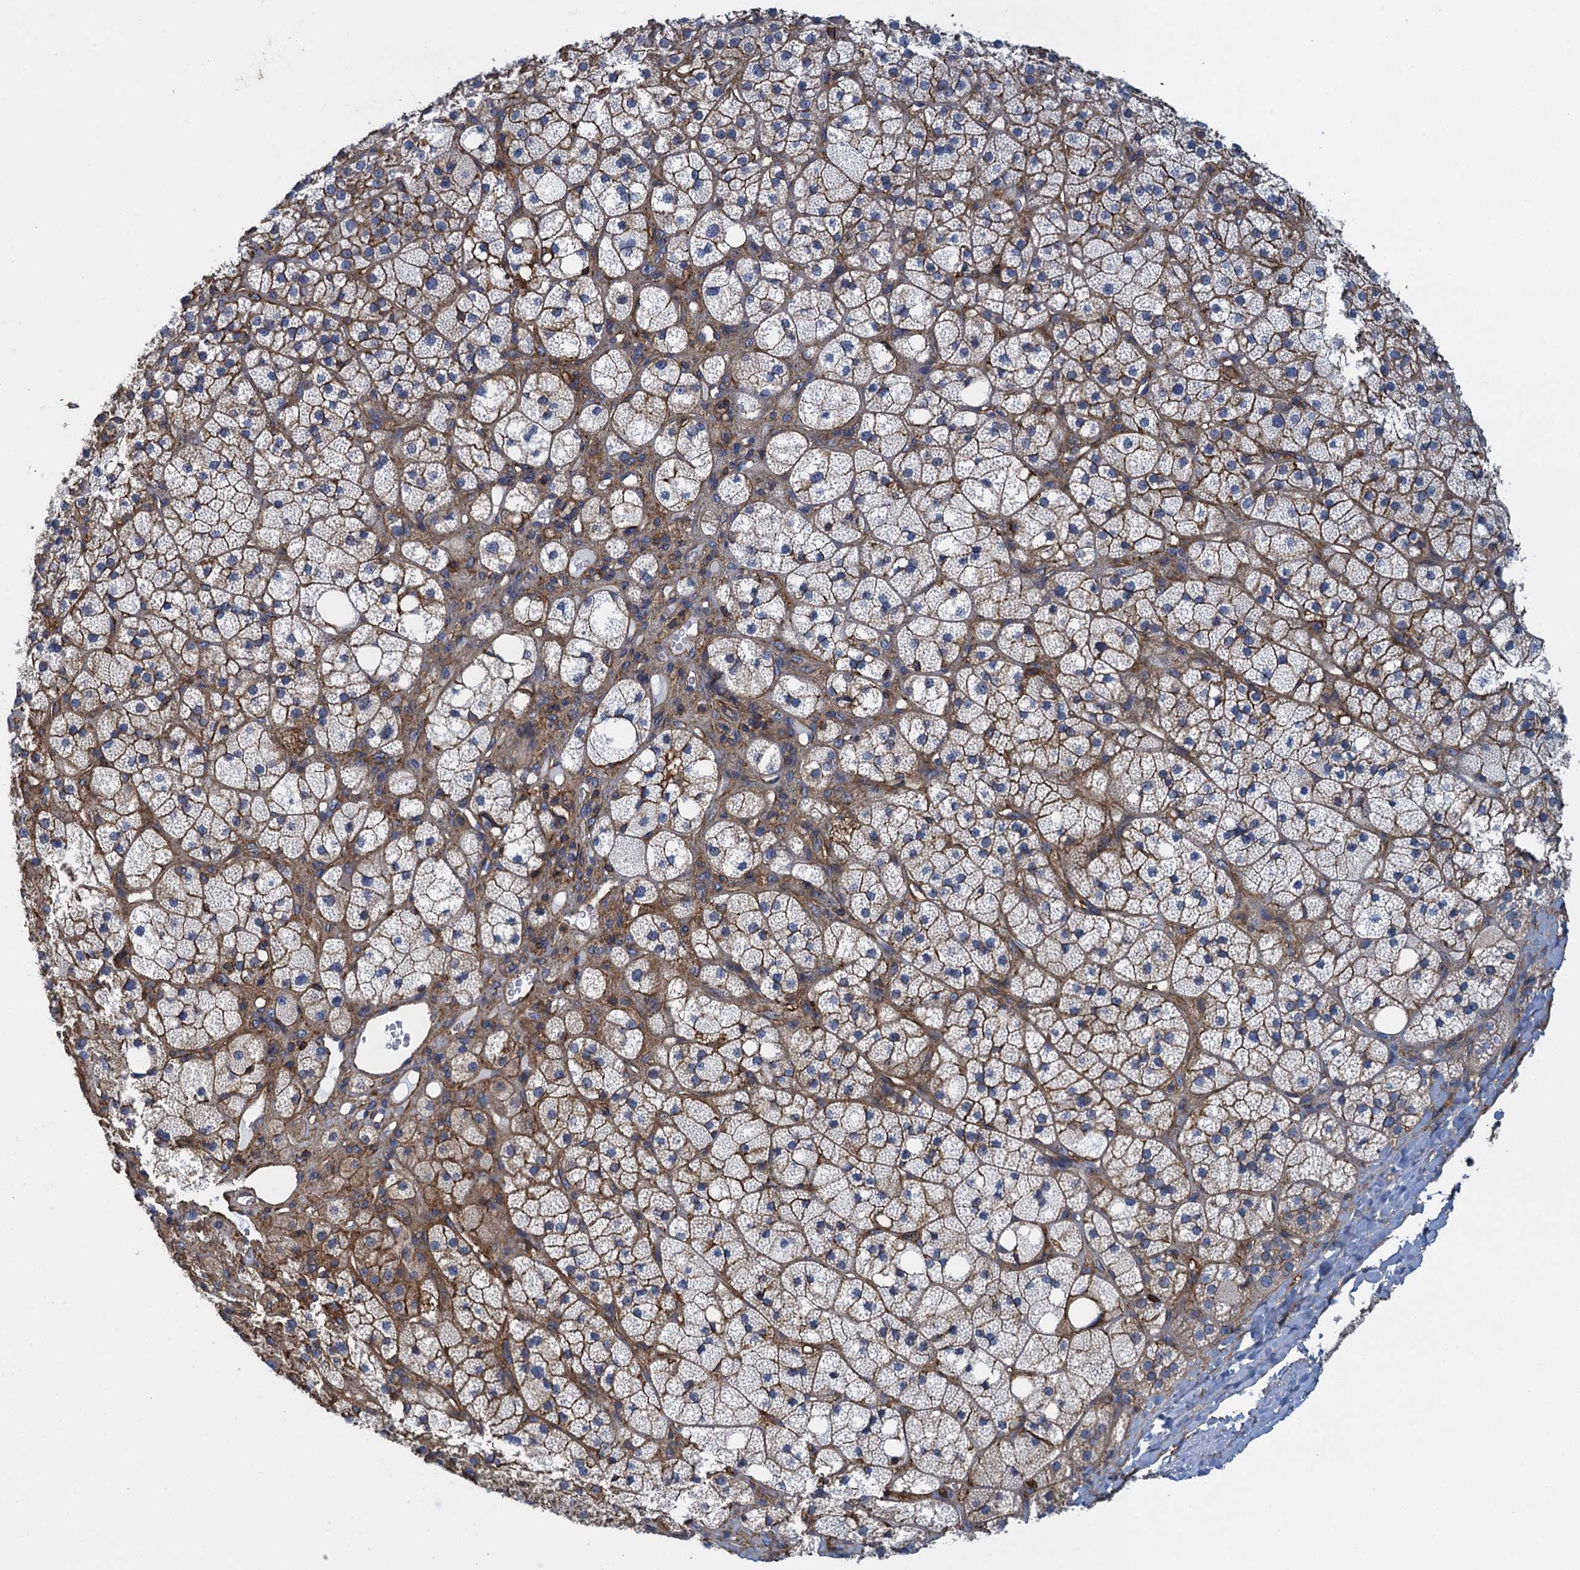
{"staining": {"intensity": "strong", "quantity": "25%-75%", "location": "cytoplasmic/membranous"}, "tissue": "adrenal gland", "cell_type": "Glandular cells", "image_type": "normal", "snomed": [{"axis": "morphology", "description": "Normal tissue, NOS"}, {"axis": "topography", "description": "Adrenal gland"}], "caption": "Immunohistochemical staining of normal human adrenal gland reveals strong cytoplasmic/membranous protein expression in approximately 25%-75% of glandular cells.", "gene": "PROSER2", "patient": {"sex": "male", "age": 61}}